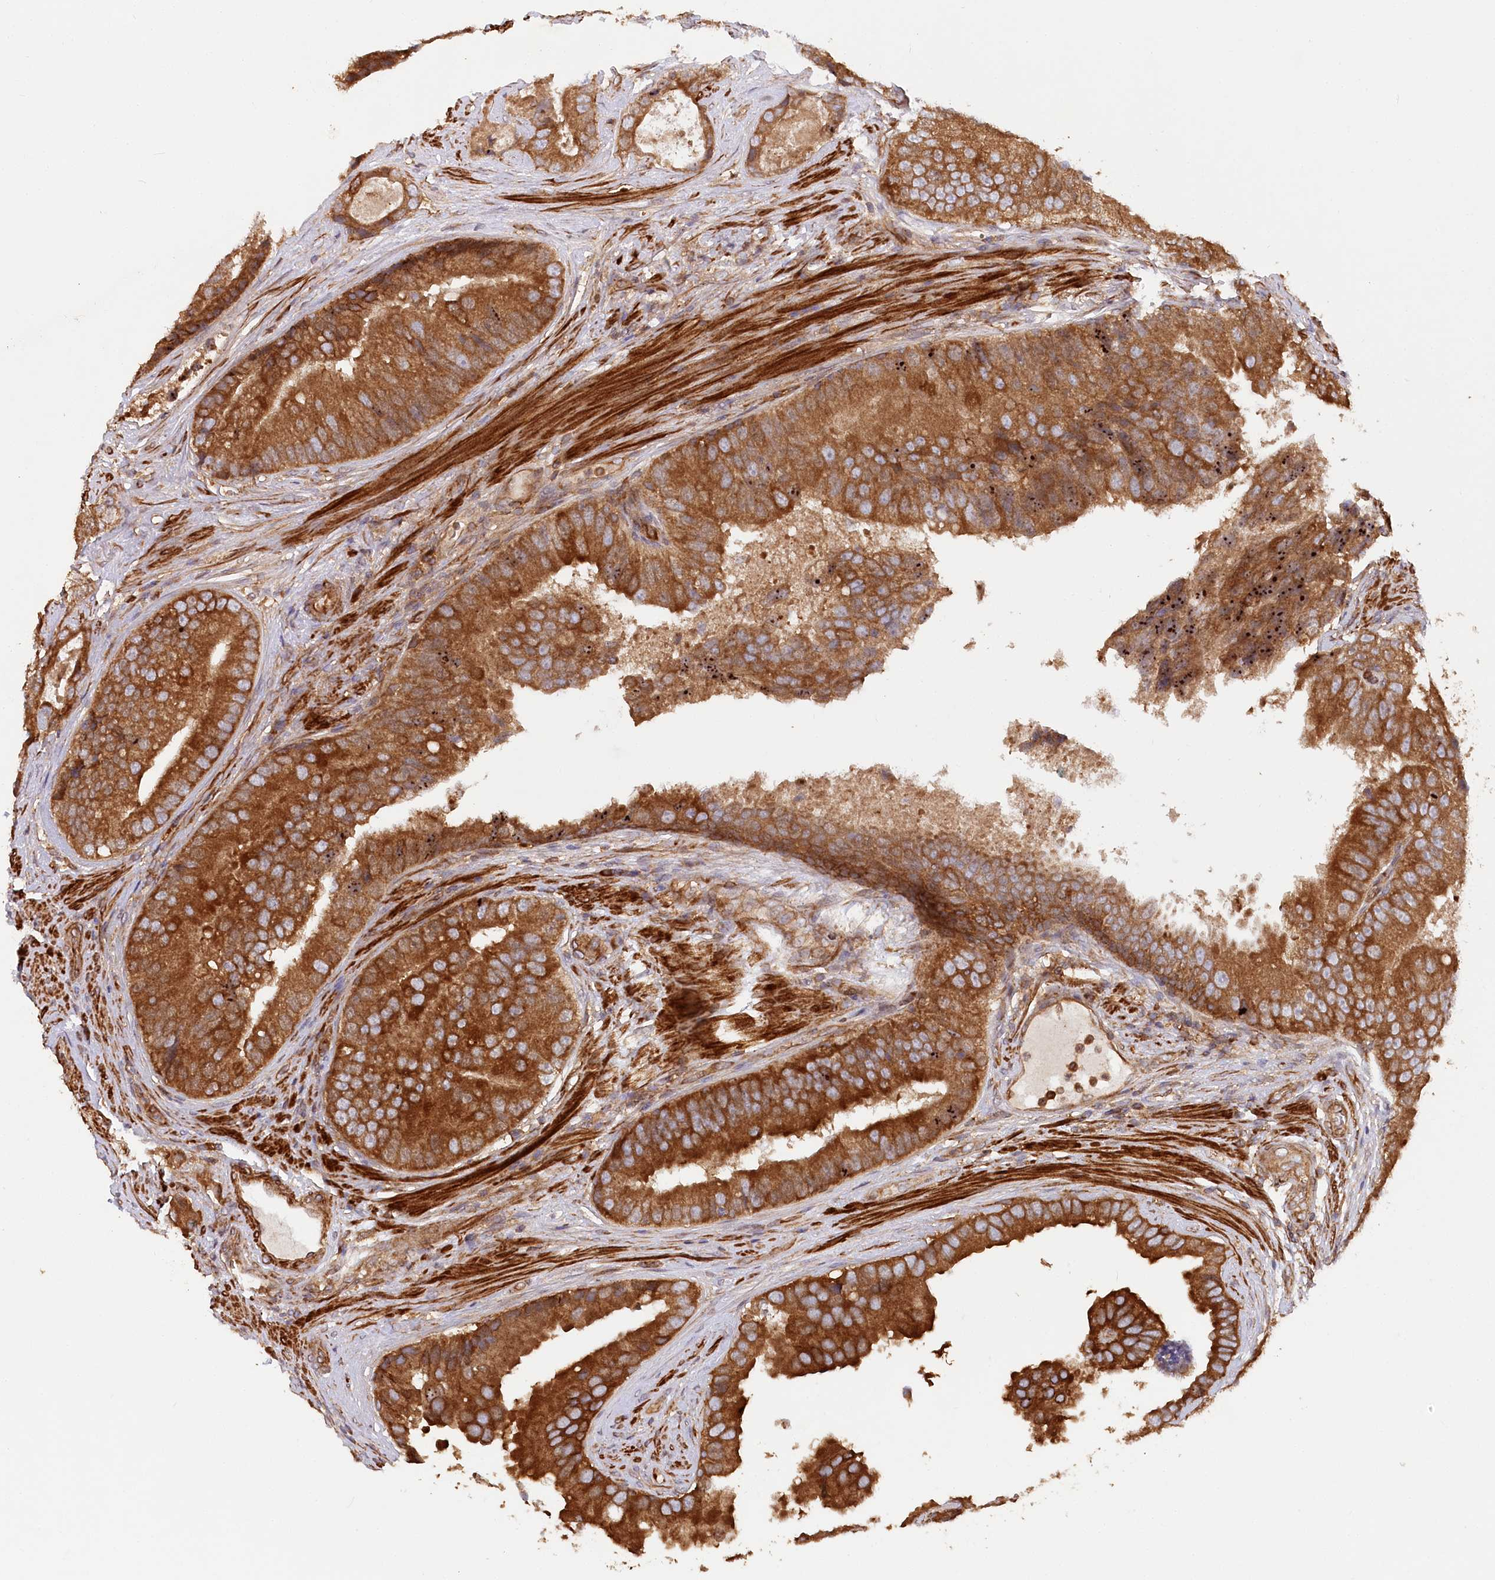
{"staining": {"intensity": "strong", "quantity": ">75%", "location": "cytoplasmic/membranous"}, "tissue": "prostate cancer", "cell_type": "Tumor cells", "image_type": "cancer", "snomed": [{"axis": "morphology", "description": "Adenocarcinoma, High grade"}, {"axis": "topography", "description": "Prostate"}], "caption": "Tumor cells show high levels of strong cytoplasmic/membranous positivity in about >75% of cells in prostate cancer.", "gene": "PAIP2", "patient": {"sex": "male", "age": 70}}